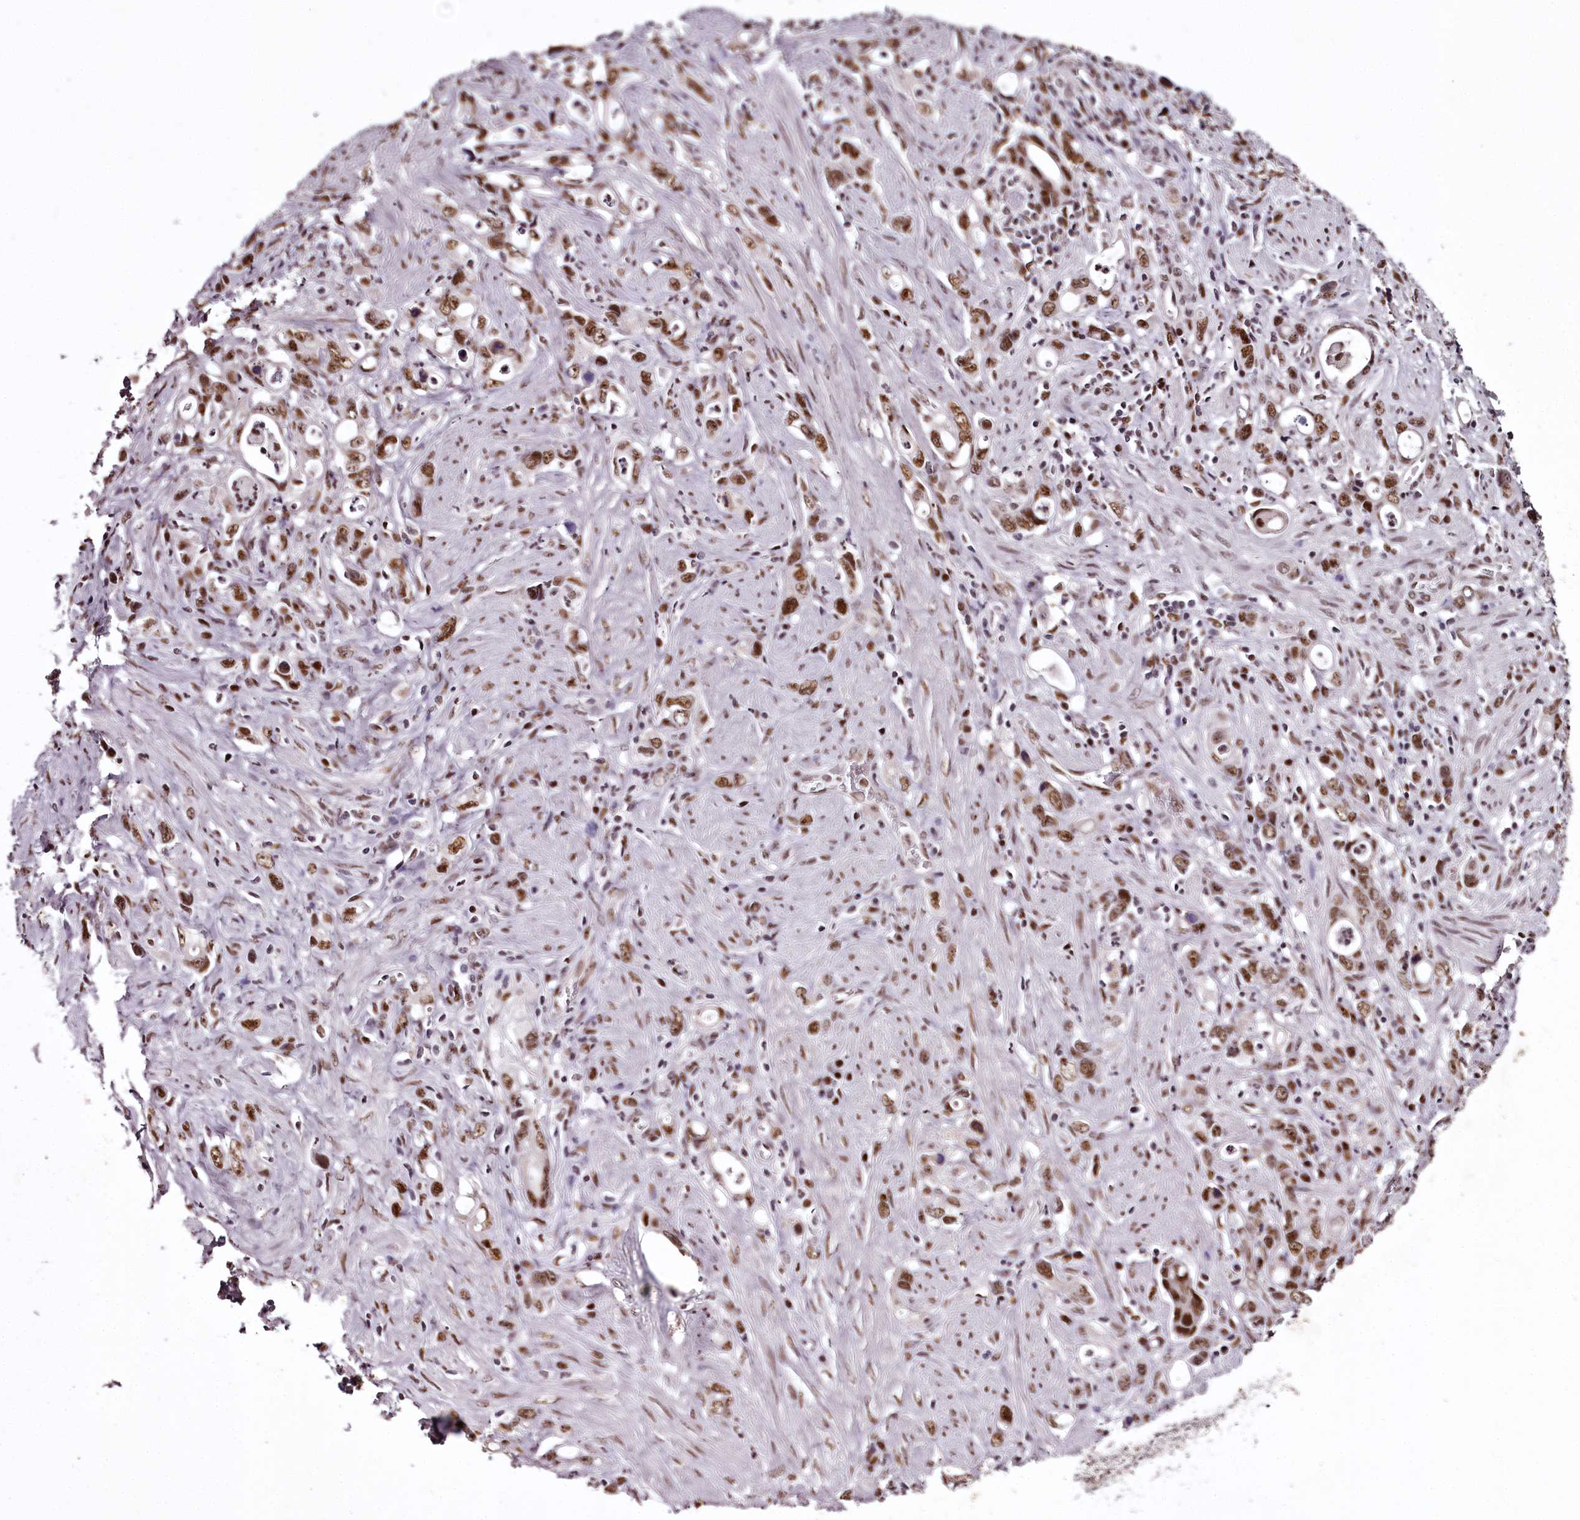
{"staining": {"intensity": "moderate", "quantity": ">75%", "location": "nuclear"}, "tissue": "stomach cancer", "cell_type": "Tumor cells", "image_type": "cancer", "snomed": [{"axis": "morphology", "description": "Adenocarcinoma, NOS"}, {"axis": "topography", "description": "Stomach, lower"}], "caption": "IHC photomicrograph of neoplastic tissue: stomach cancer stained using immunohistochemistry demonstrates medium levels of moderate protein expression localized specifically in the nuclear of tumor cells, appearing as a nuclear brown color.", "gene": "PSPC1", "patient": {"sex": "female", "age": 43}}